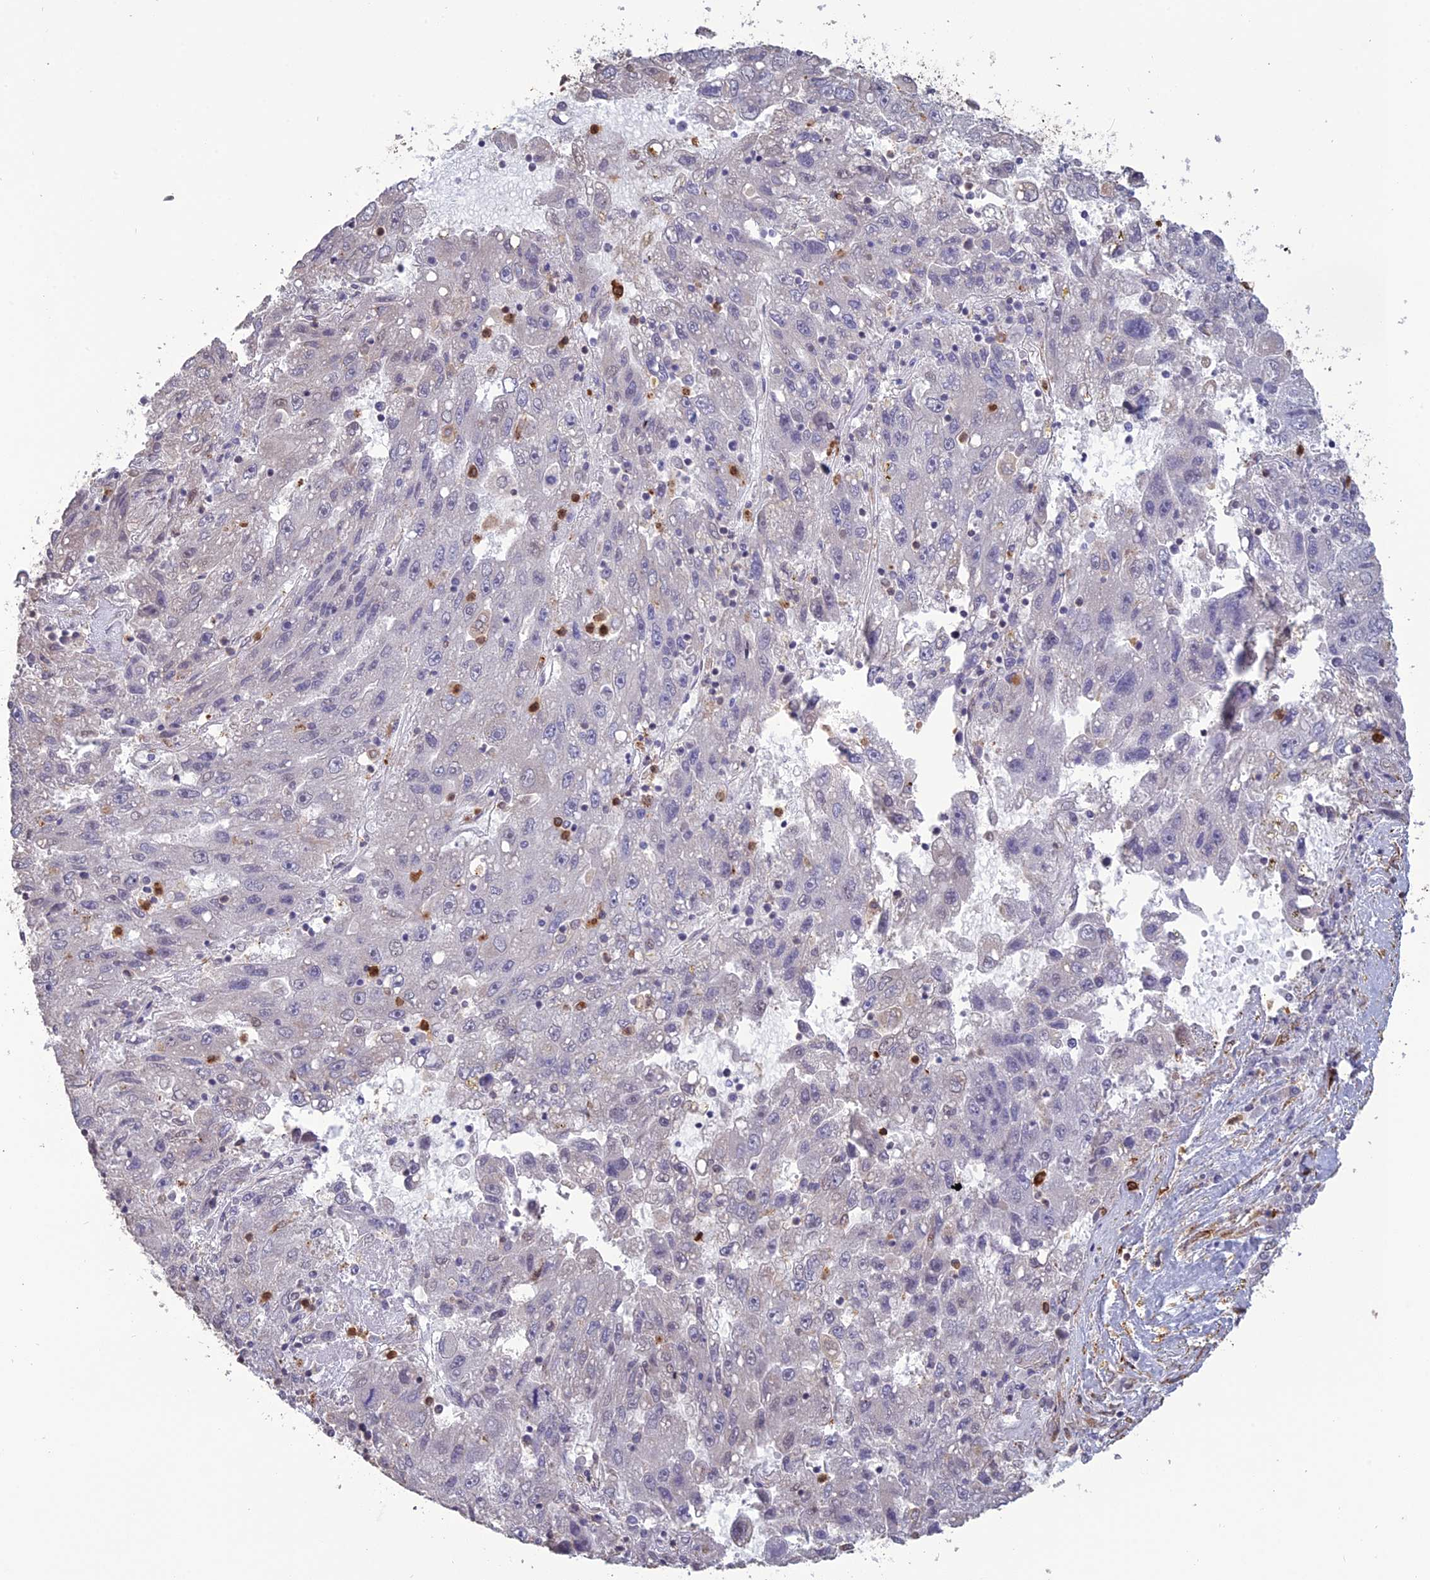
{"staining": {"intensity": "negative", "quantity": "none", "location": "none"}, "tissue": "liver cancer", "cell_type": "Tumor cells", "image_type": "cancer", "snomed": [{"axis": "morphology", "description": "Carcinoma, Hepatocellular, NOS"}, {"axis": "topography", "description": "Liver"}], "caption": "This is an immunohistochemistry (IHC) histopathology image of human liver cancer. There is no positivity in tumor cells.", "gene": "APOBR", "patient": {"sex": "male", "age": 49}}